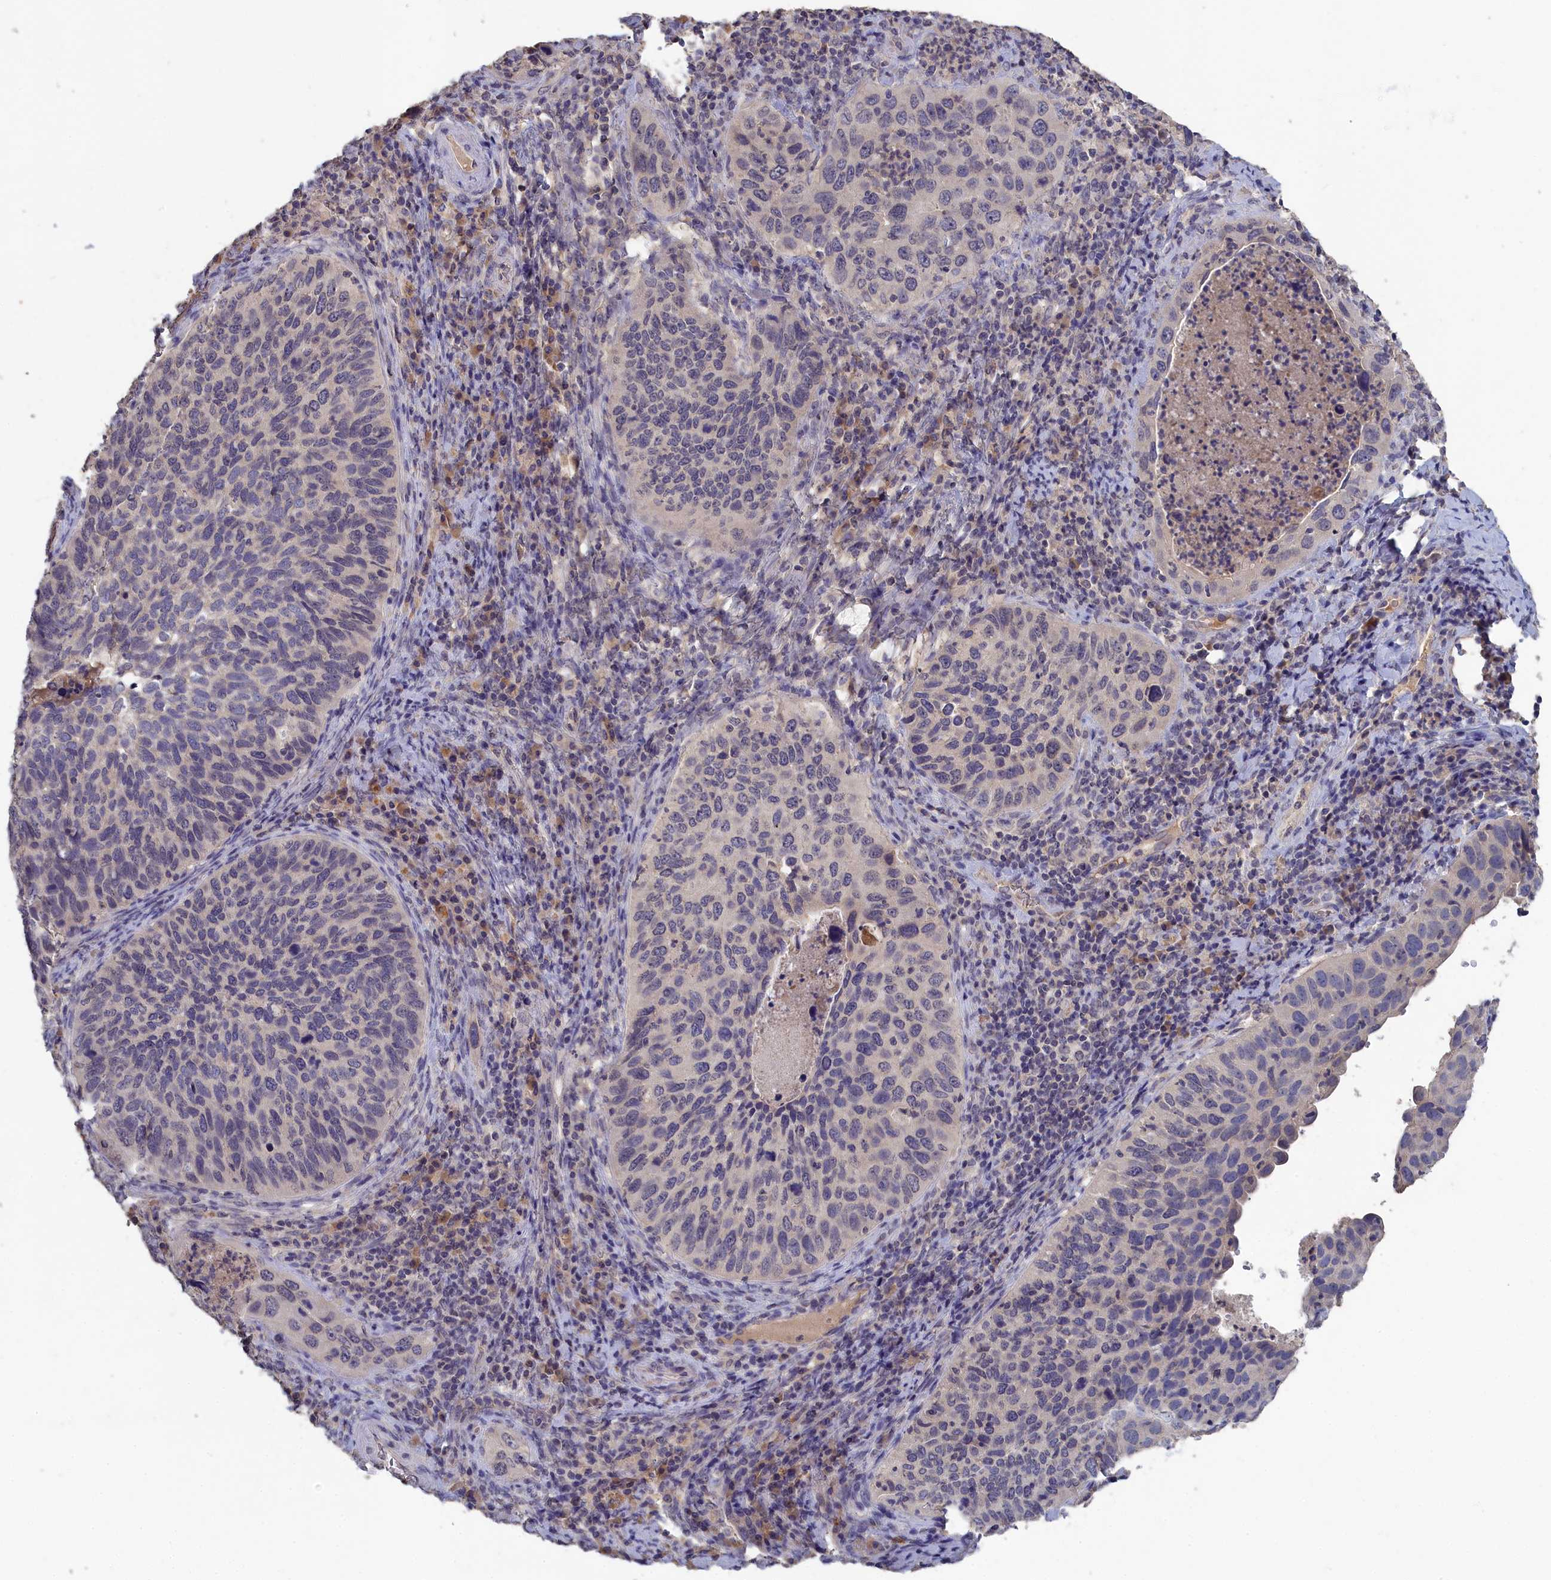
{"staining": {"intensity": "negative", "quantity": "none", "location": "none"}, "tissue": "cervical cancer", "cell_type": "Tumor cells", "image_type": "cancer", "snomed": [{"axis": "morphology", "description": "Squamous cell carcinoma, NOS"}, {"axis": "topography", "description": "Cervix"}], "caption": "Image shows no protein staining in tumor cells of cervical squamous cell carcinoma tissue.", "gene": "CELF5", "patient": {"sex": "female", "age": 38}}